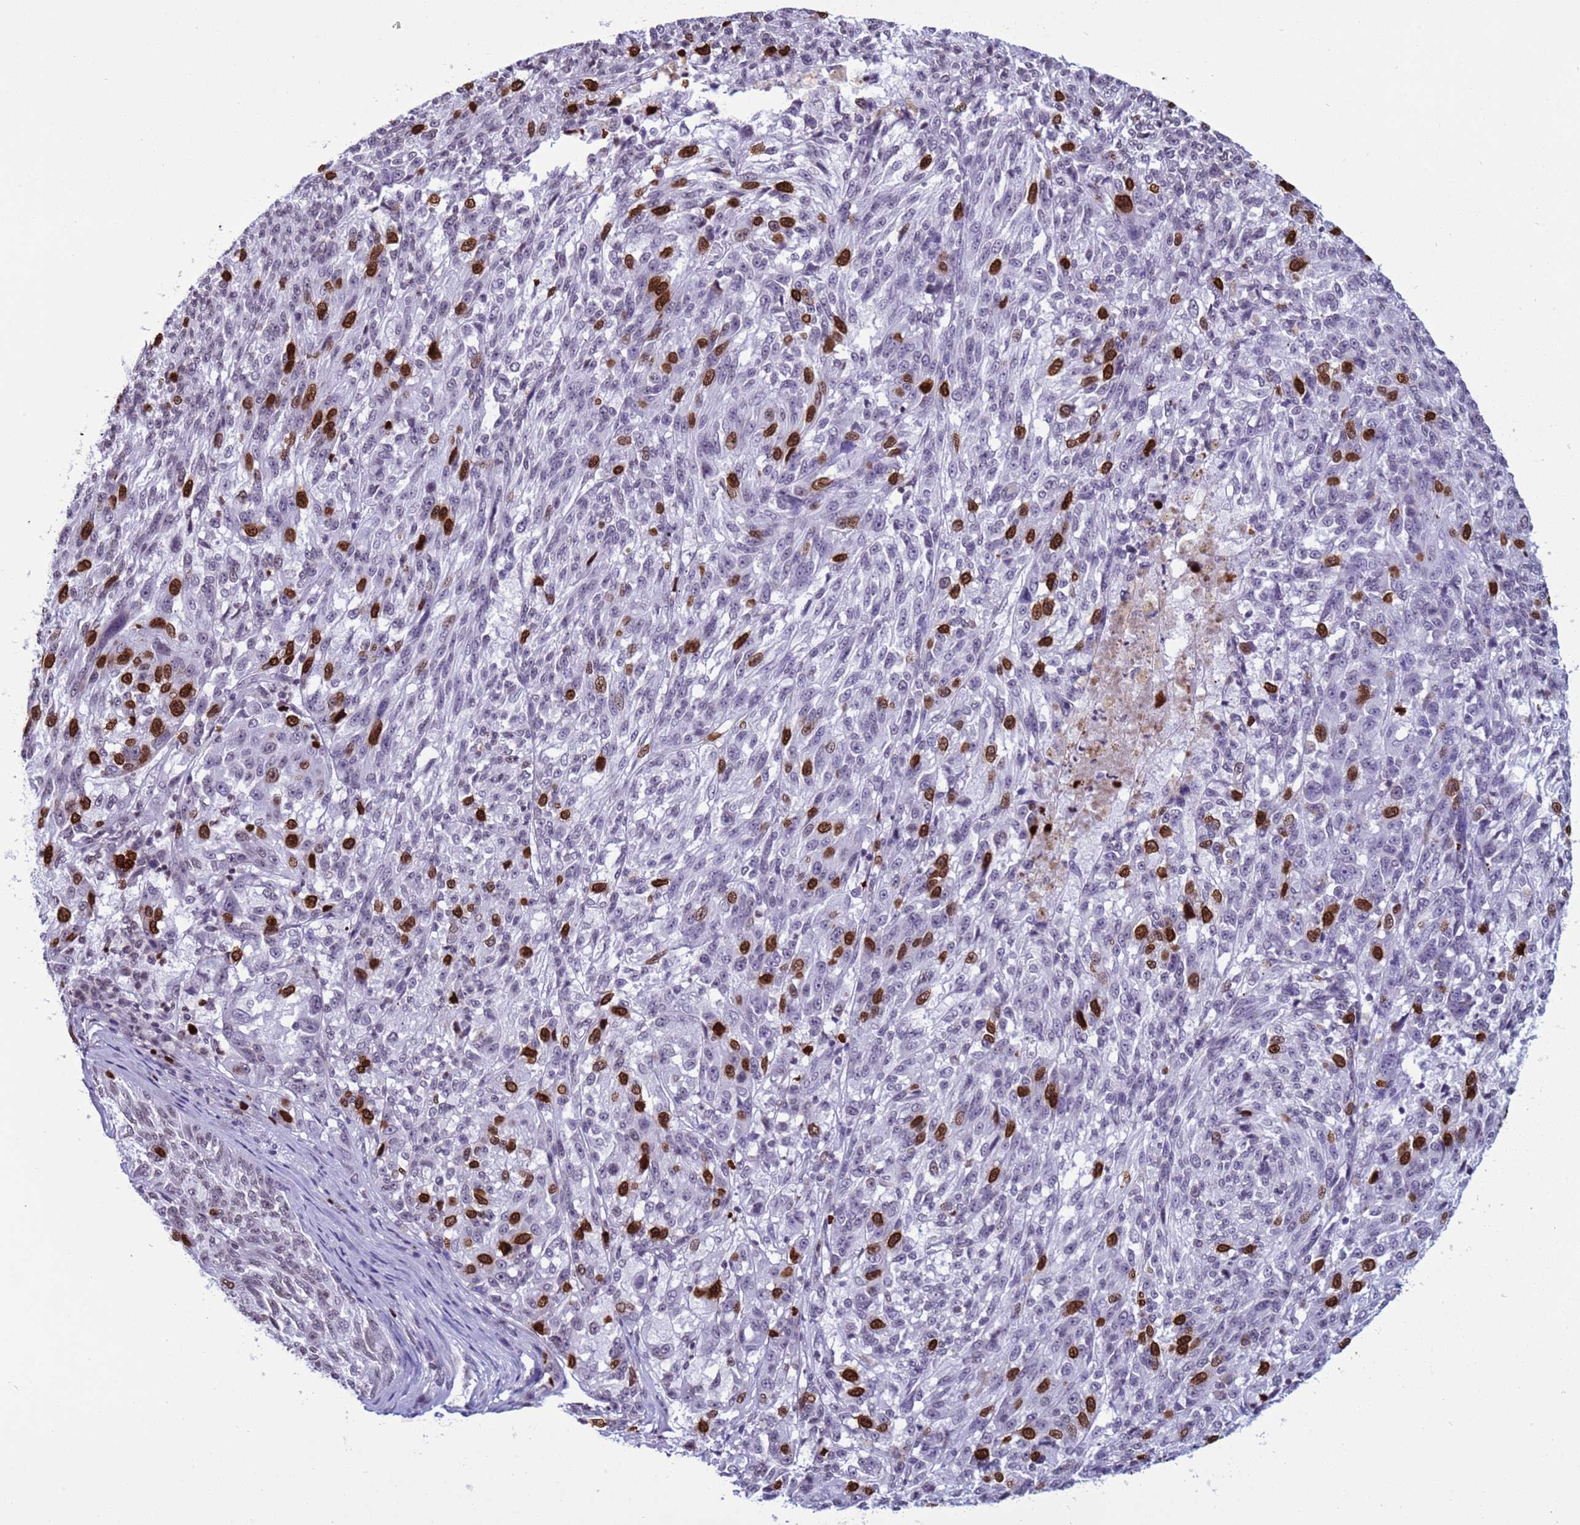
{"staining": {"intensity": "strong", "quantity": "<25%", "location": "nuclear"}, "tissue": "melanoma", "cell_type": "Tumor cells", "image_type": "cancer", "snomed": [{"axis": "morphology", "description": "Malignant melanoma, NOS"}, {"axis": "topography", "description": "Skin"}], "caption": "A micrograph of human malignant melanoma stained for a protein reveals strong nuclear brown staining in tumor cells.", "gene": "H4C8", "patient": {"sex": "male", "age": 53}}